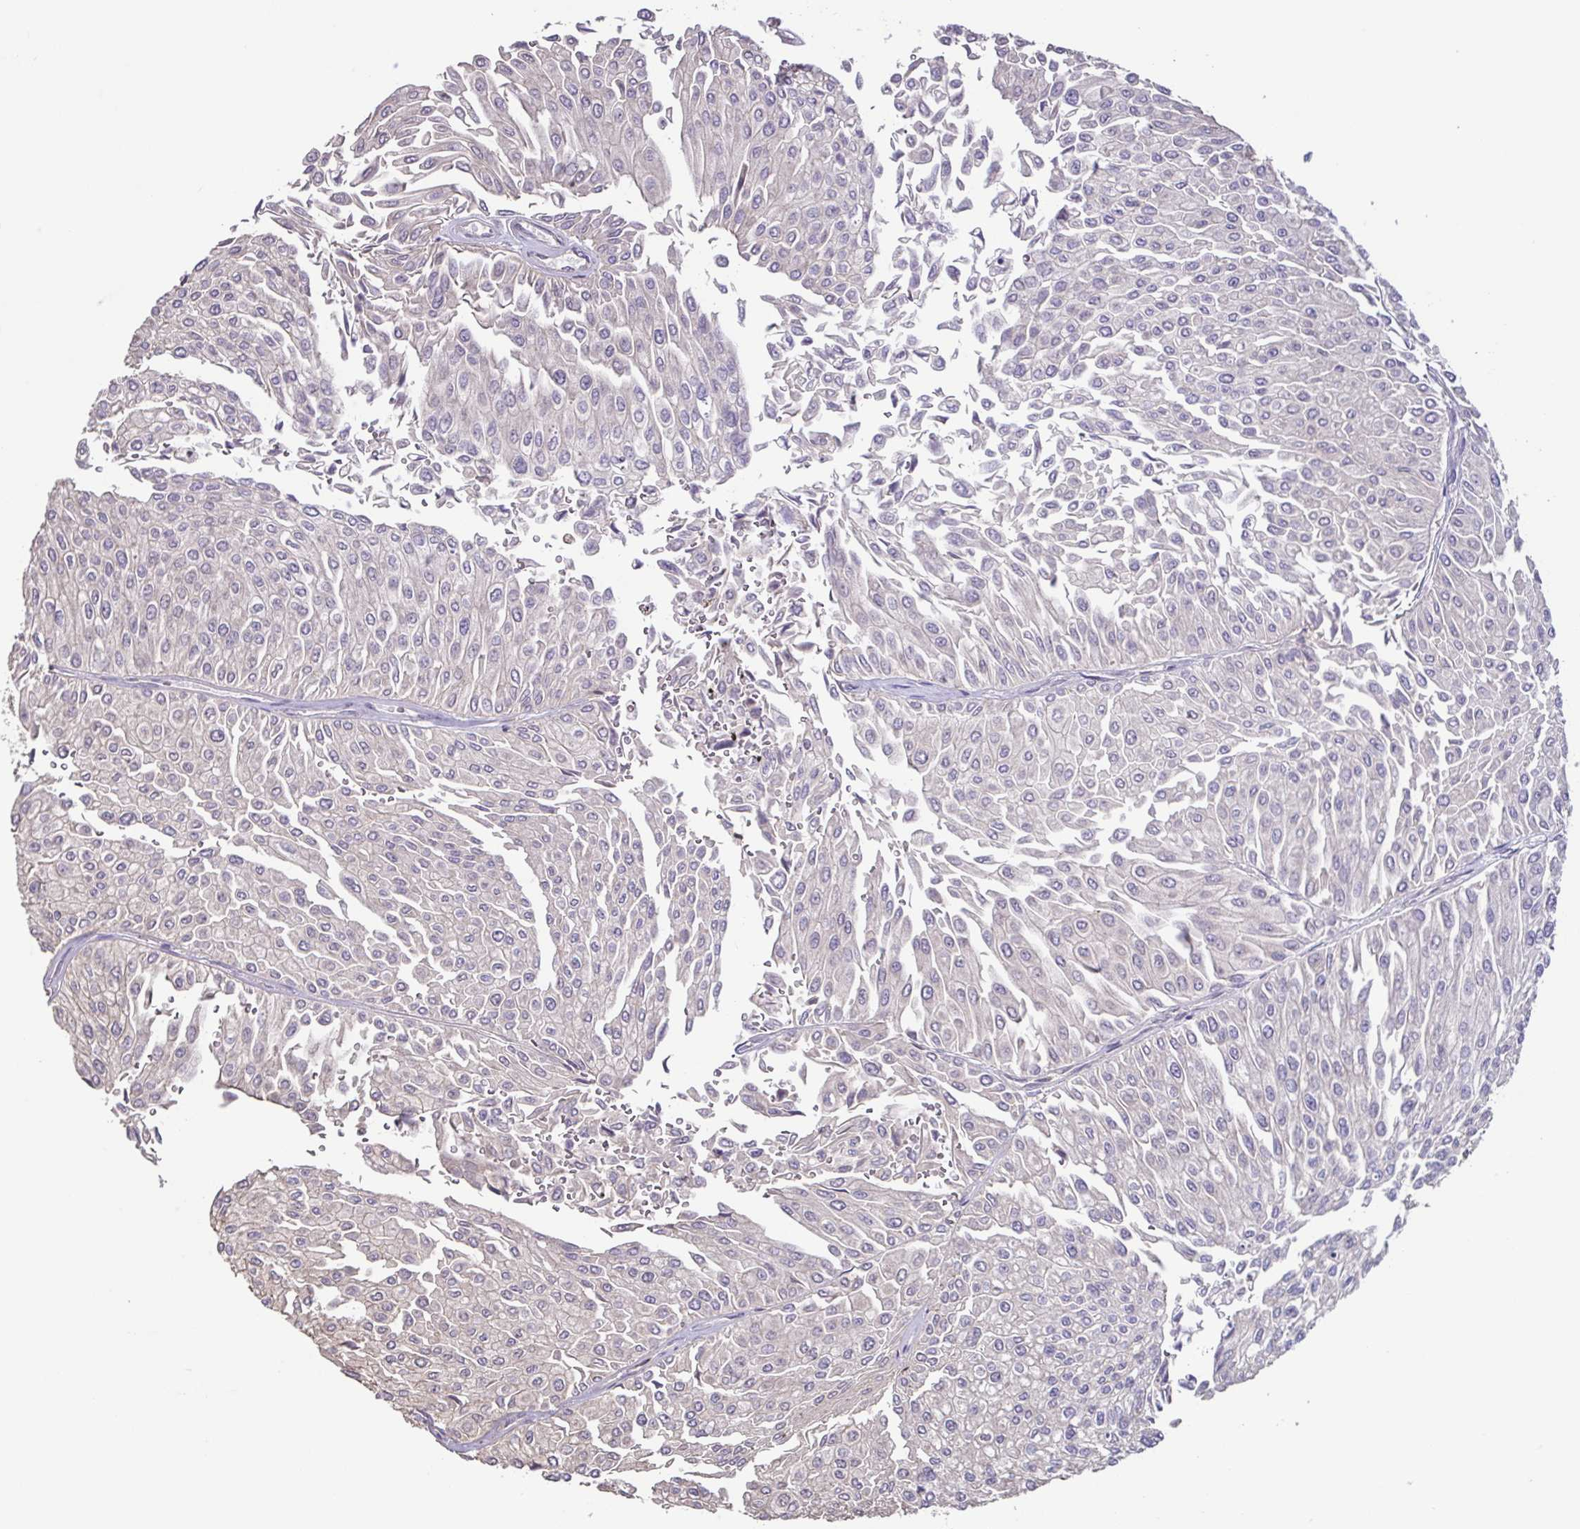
{"staining": {"intensity": "negative", "quantity": "none", "location": "none"}, "tissue": "urothelial cancer", "cell_type": "Tumor cells", "image_type": "cancer", "snomed": [{"axis": "morphology", "description": "Urothelial carcinoma, NOS"}, {"axis": "topography", "description": "Urinary bladder"}], "caption": "A photomicrograph of urothelial cancer stained for a protein demonstrates no brown staining in tumor cells.", "gene": "ACTRT2", "patient": {"sex": "male", "age": 67}}